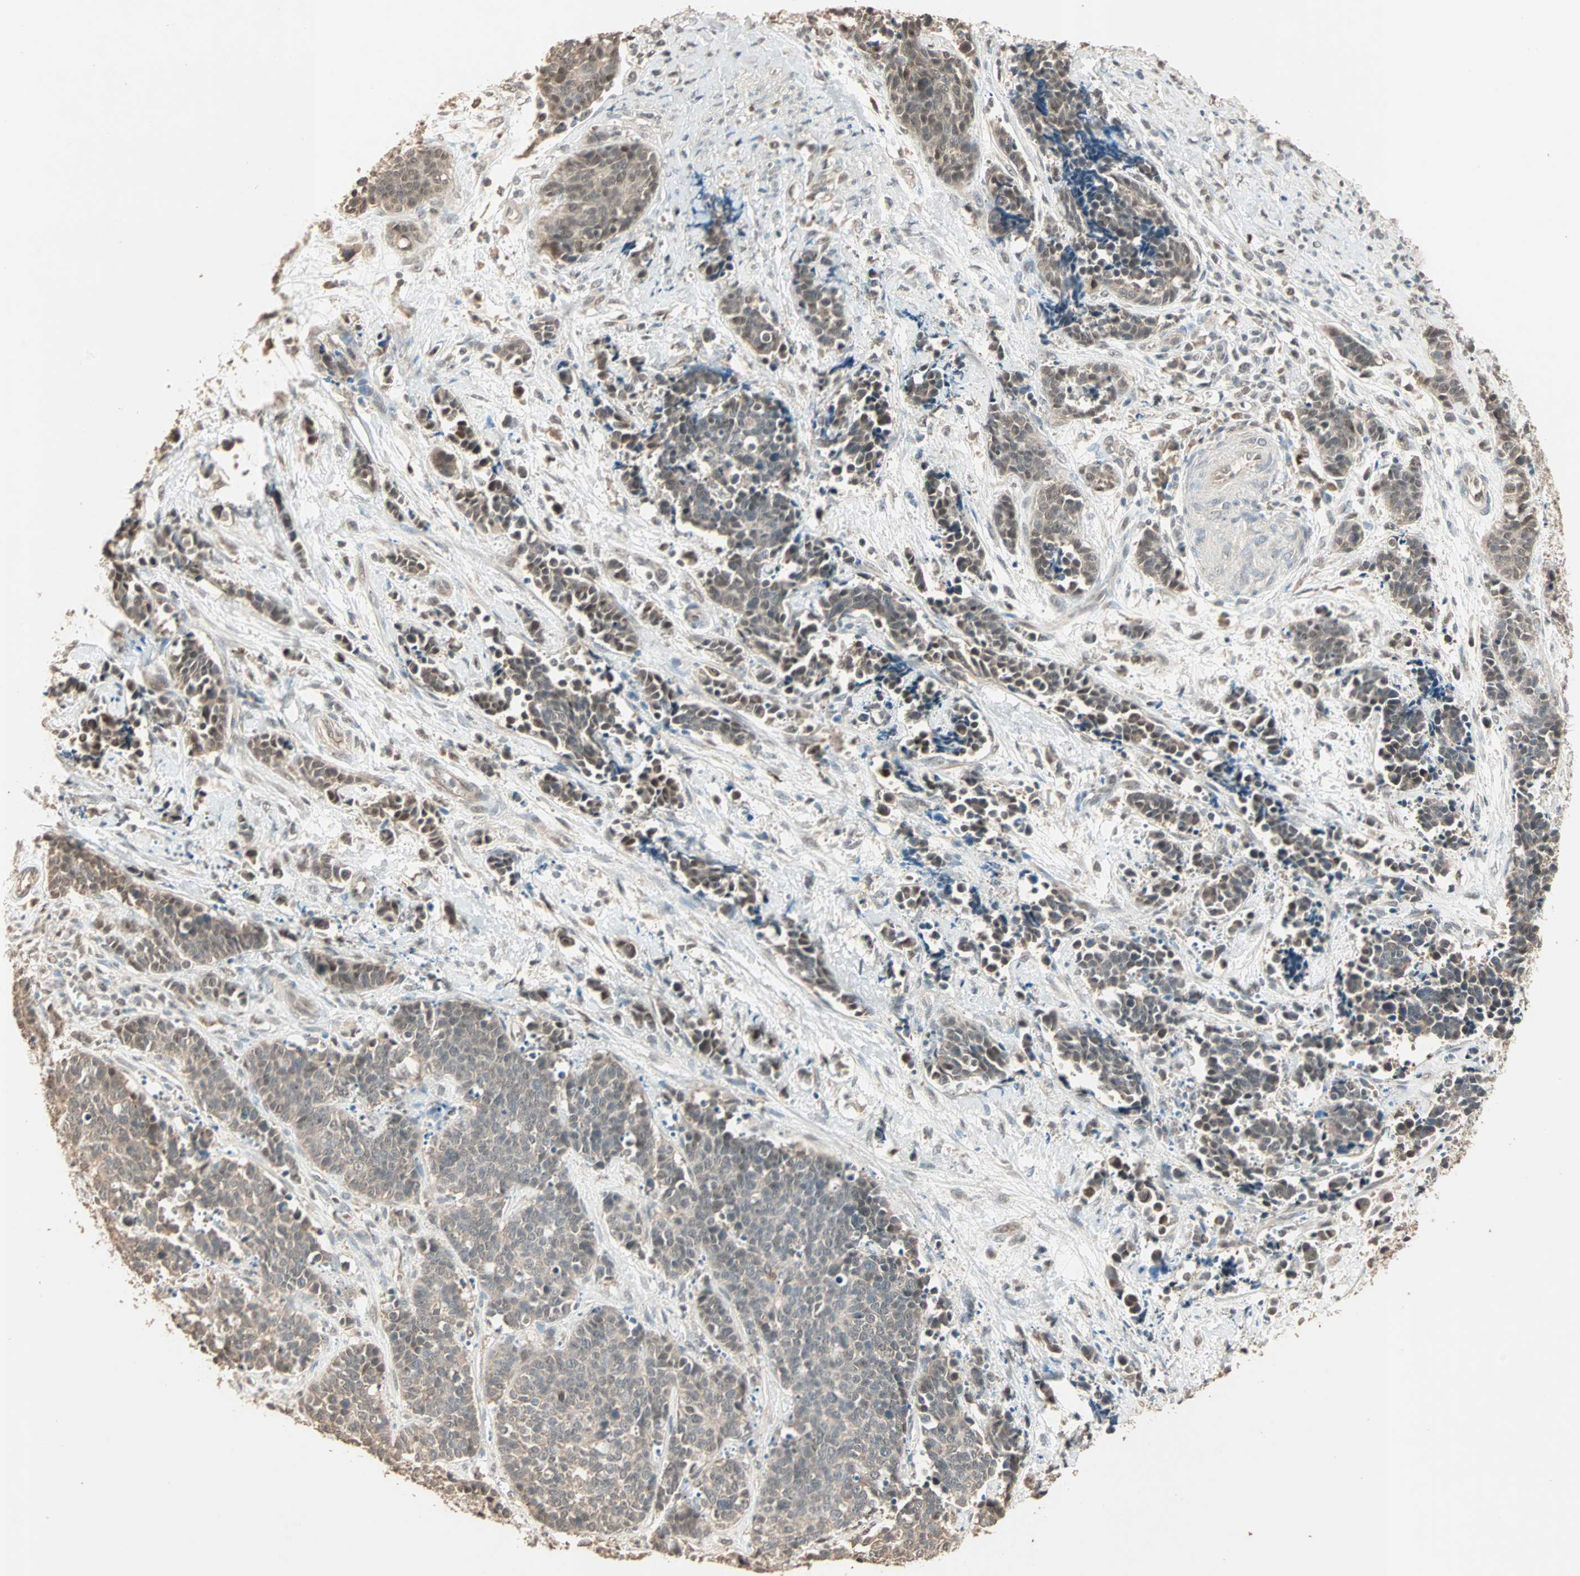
{"staining": {"intensity": "moderate", "quantity": "25%-75%", "location": "cytoplasmic/membranous,nuclear"}, "tissue": "cervical cancer", "cell_type": "Tumor cells", "image_type": "cancer", "snomed": [{"axis": "morphology", "description": "Squamous cell carcinoma, NOS"}, {"axis": "topography", "description": "Cervix"}], "caption": "Immunohistochemical staining of human cervical squamous cell carcinoma shows moderate cytoplasmic/membranous and nuclear protein expression in about 25%-75% of tumor cells.", "gene": "ZBTB33", "patient": {"sex": "female", "age": 35}}